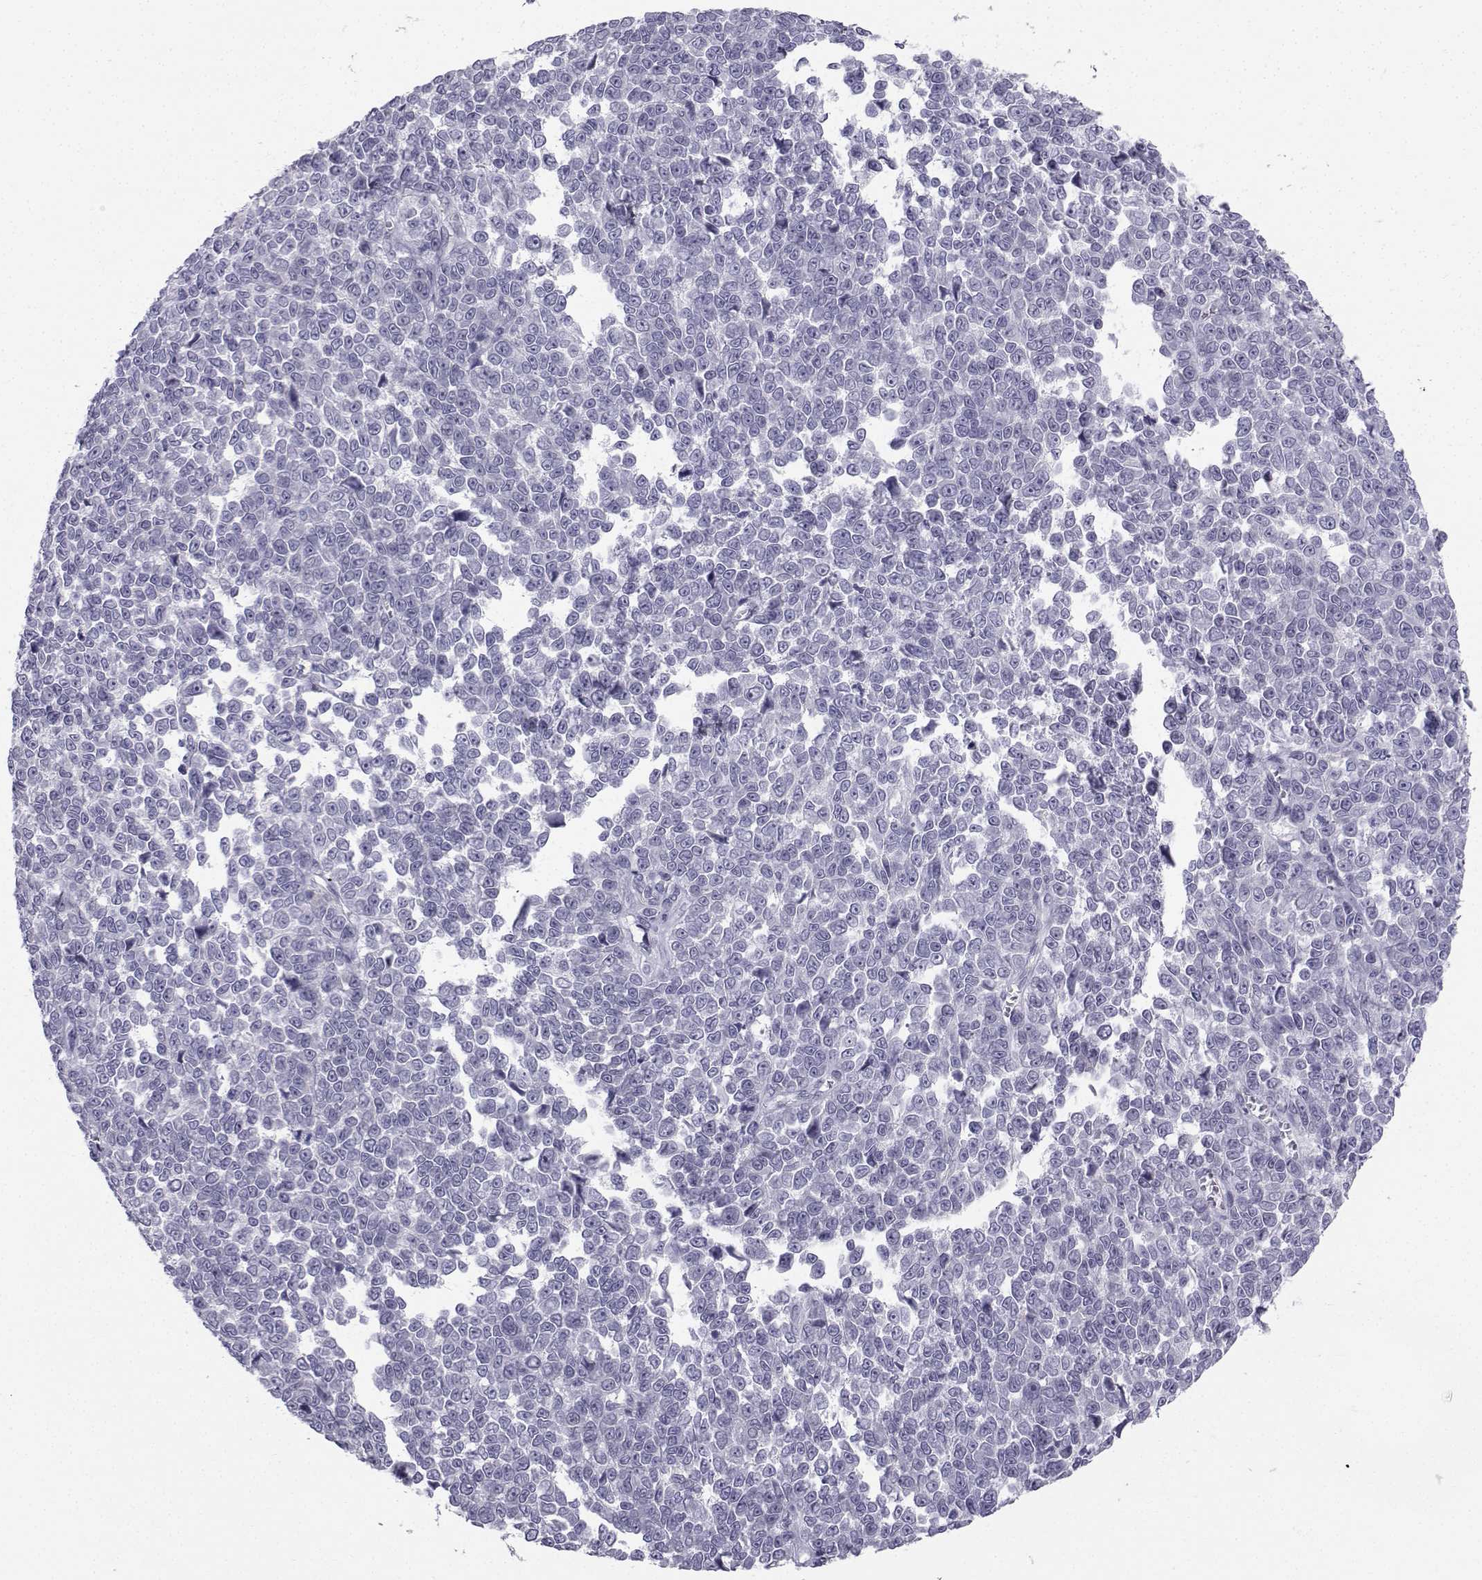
{"staining": {"intensity": "negative", "quantity": "none", "location": "none"}, "tissue": "melanoma", "cell_type": "Tumor cells", "image_type": "cancer", "snomed": [{"axis": "morphology", "description": "Malignant melanoma, NOS"}, {"axis": "topography", "description": "Skin"}], "caption": "A high-resolution photomicrograph shows immunohistochemistry staining of malignant melanoma, which exhibits no significant positivity in tumor cells. Brightfield microscopy of immunohistochemistry (IHC) stained with DAB (3,3'-diaminobenzidine) (brown) and hematoxylin (blue), captured at high magnification.", "gene": "SPANXD", "patient": {"sex": "female", "age": 95}}